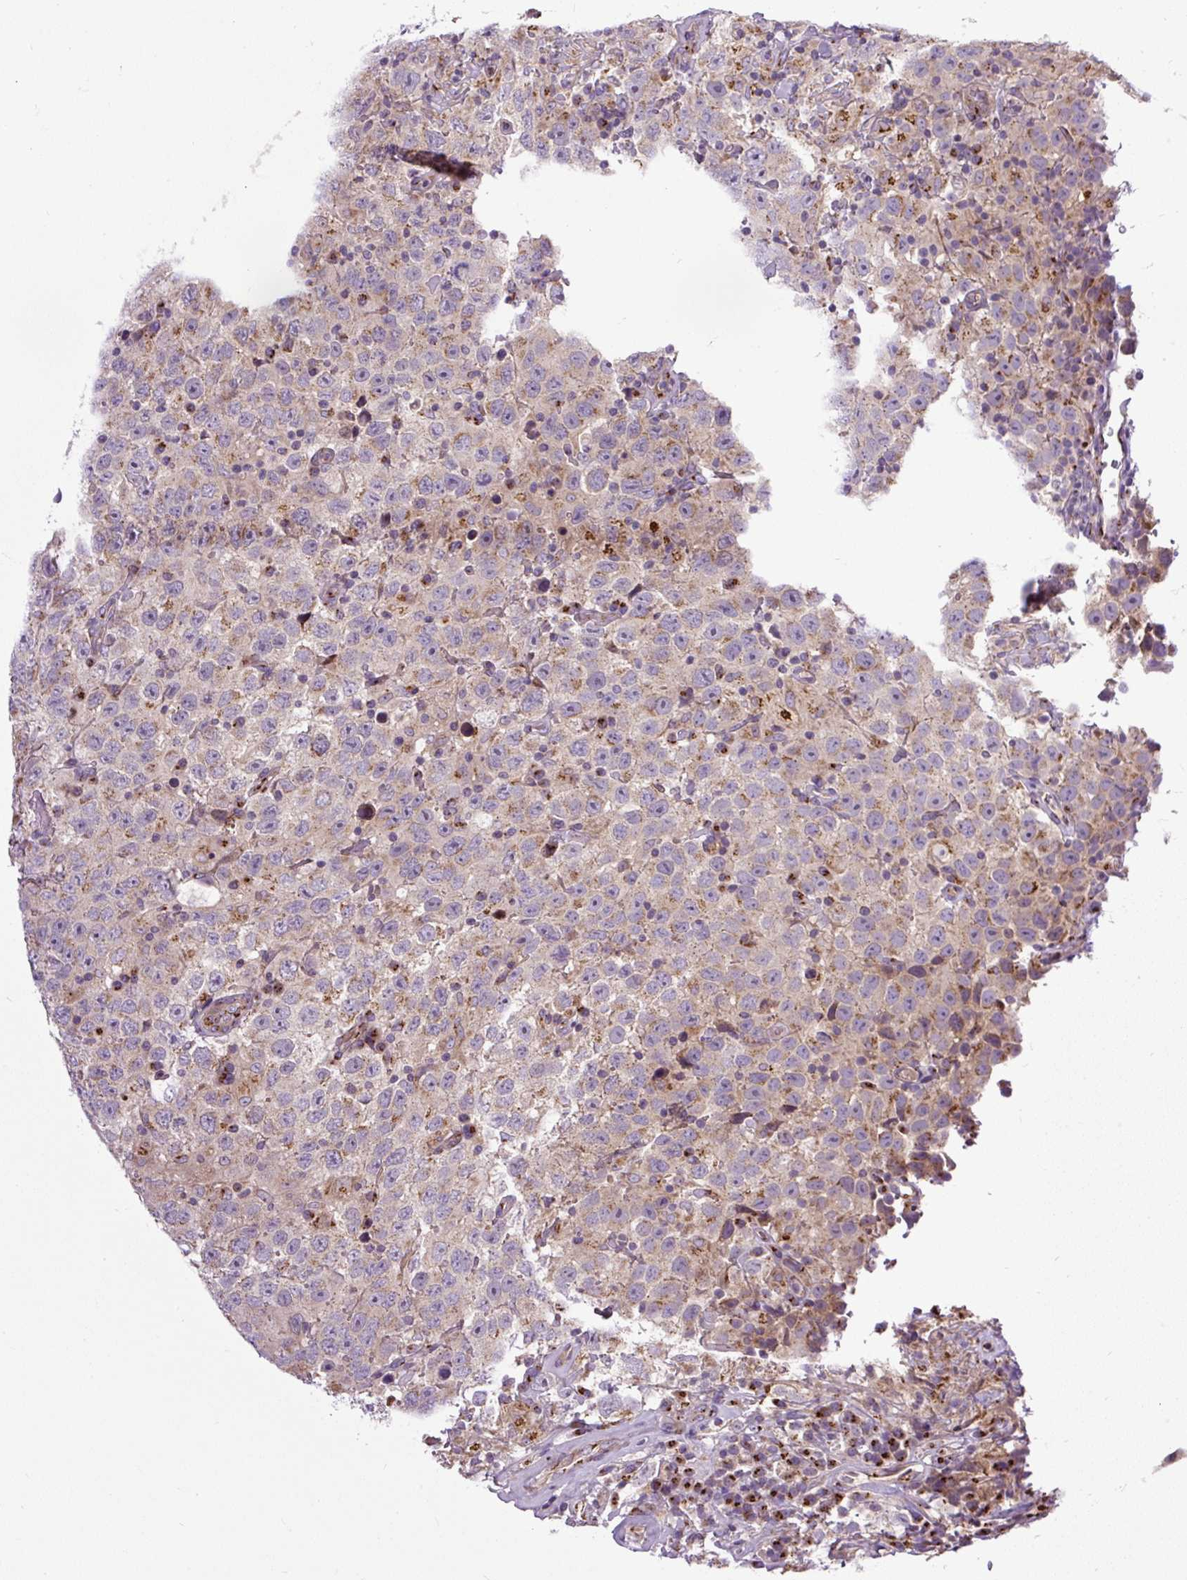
{"staining": {"intensity": "weak", "quantity": "<25%", "location": "cytoplasmic/membranous"}, "tissue": "testis cancer", "cell_type": "Tumor cells", "image_type": "cancer", "snomed": [{"axis": "morphology", "description": "Seminoma, NOS"}, {"axis": "topography", "description": "Testis"}], "caption": "Seminoma (testis) stained for a protein using immunohistochemistry (IHC) reveals no expression tumor cells.", "gene": "MSMP", "patient": {"sex": "male", "age": 41}}